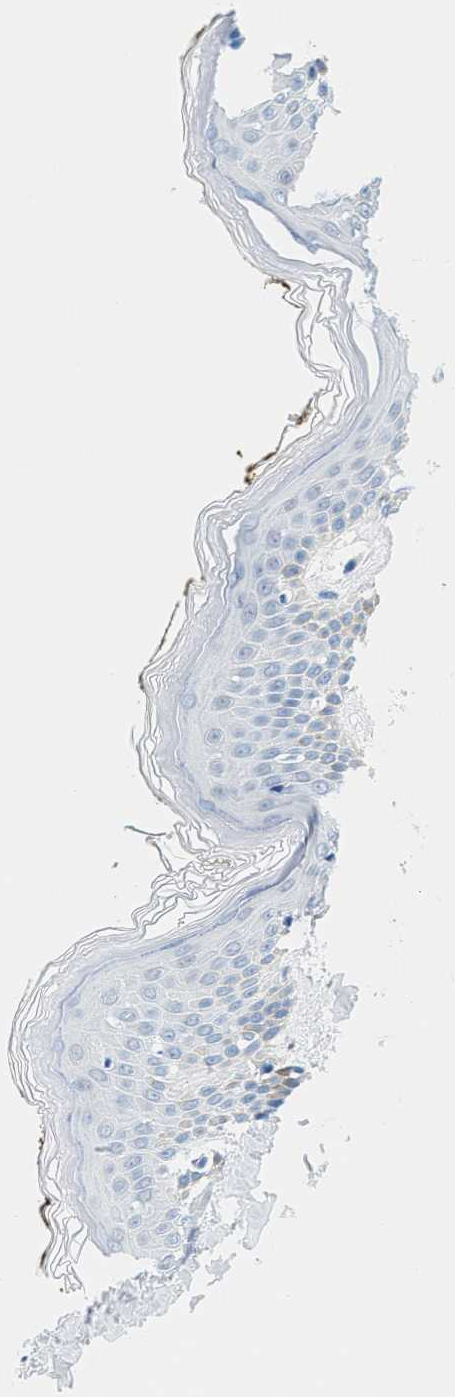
{"staining": {"intensity": "negative", "quantity": "none", "location": "none"}, "tissue": "skin", "cell_type": "Fibroblasts", "image_type": "normal", "snomed": [{"axis": "morphology", "description": "Normal tissue, NOS"}, {"axis": "topography", "description": "Skin"}], "caption": "Fibroblasts are negative for brown protein staining in unremarkable skin. The staining was performed using DAB (3,3'-diaminobenzidine) to visualize the protein expression in brown, while the nuclei were stained in blue with hematoxylin (Magnification: 20x).", "gene": "FDCSP", "patient": {"sex": "male", "age": 53}}